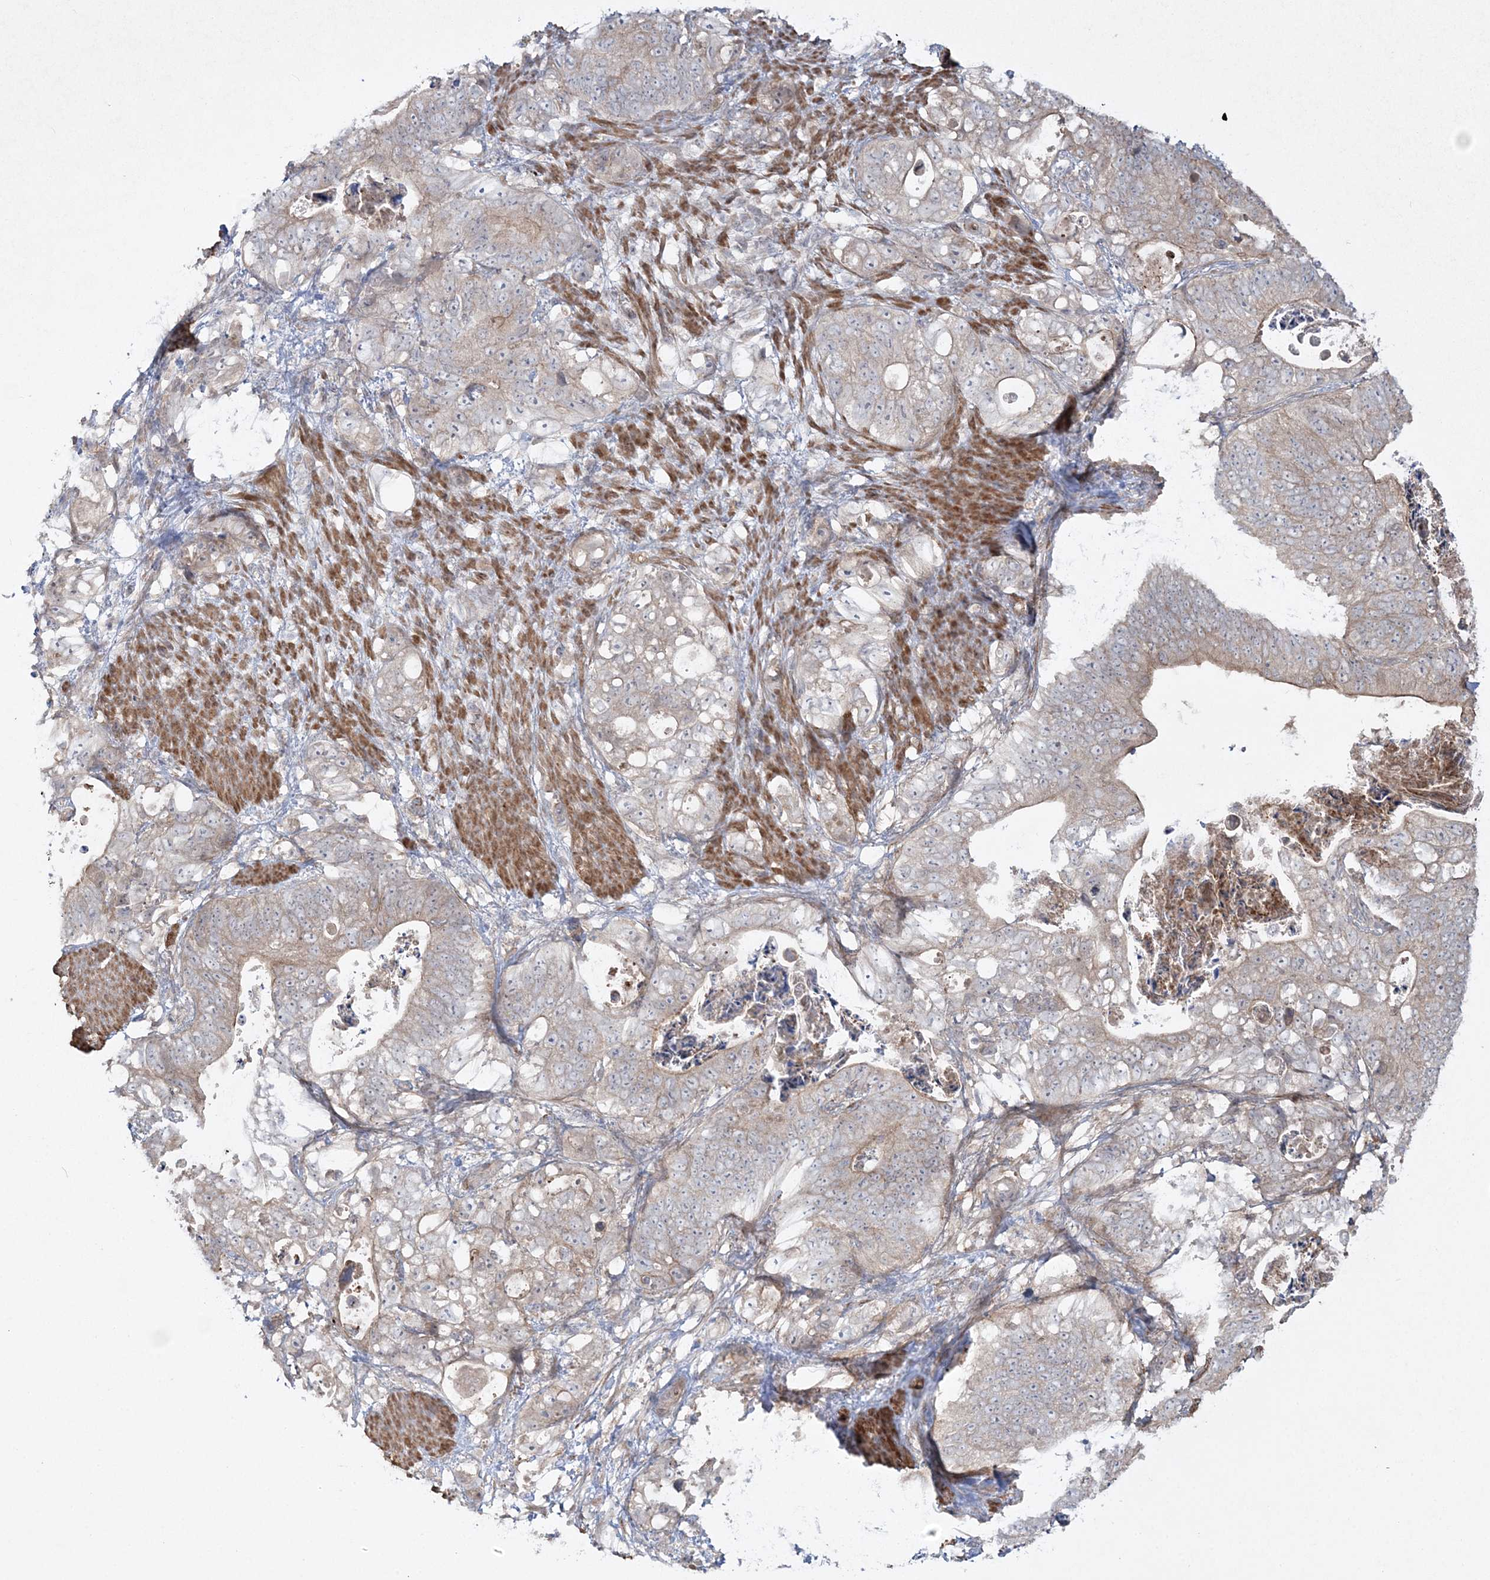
{"staining": {"intensity": "weak", "quantity": "25%-75%", "location": "cytoplasmic/membranous"}, "tissue": "stomach cancer", "cell_type": "Tumor cells", "image_type": "cancer", "snomed": [{"axis": "morphology", "description": "Normal tissue, NOS"}, {"axis": "morphology", "description": "Adenocarcinoma, NOS"}, {"axis": "topography", "description": "Stomach"}], "caption": "This micrograph demonstrates IHC staining of human adenocarcinoma (stomach), with low weak cytoplasmic/membranous staining in approximately 25%-75% of tumor cells.", "gene": "MOCS2", "patient": {"sex": "female", "age": 89}}